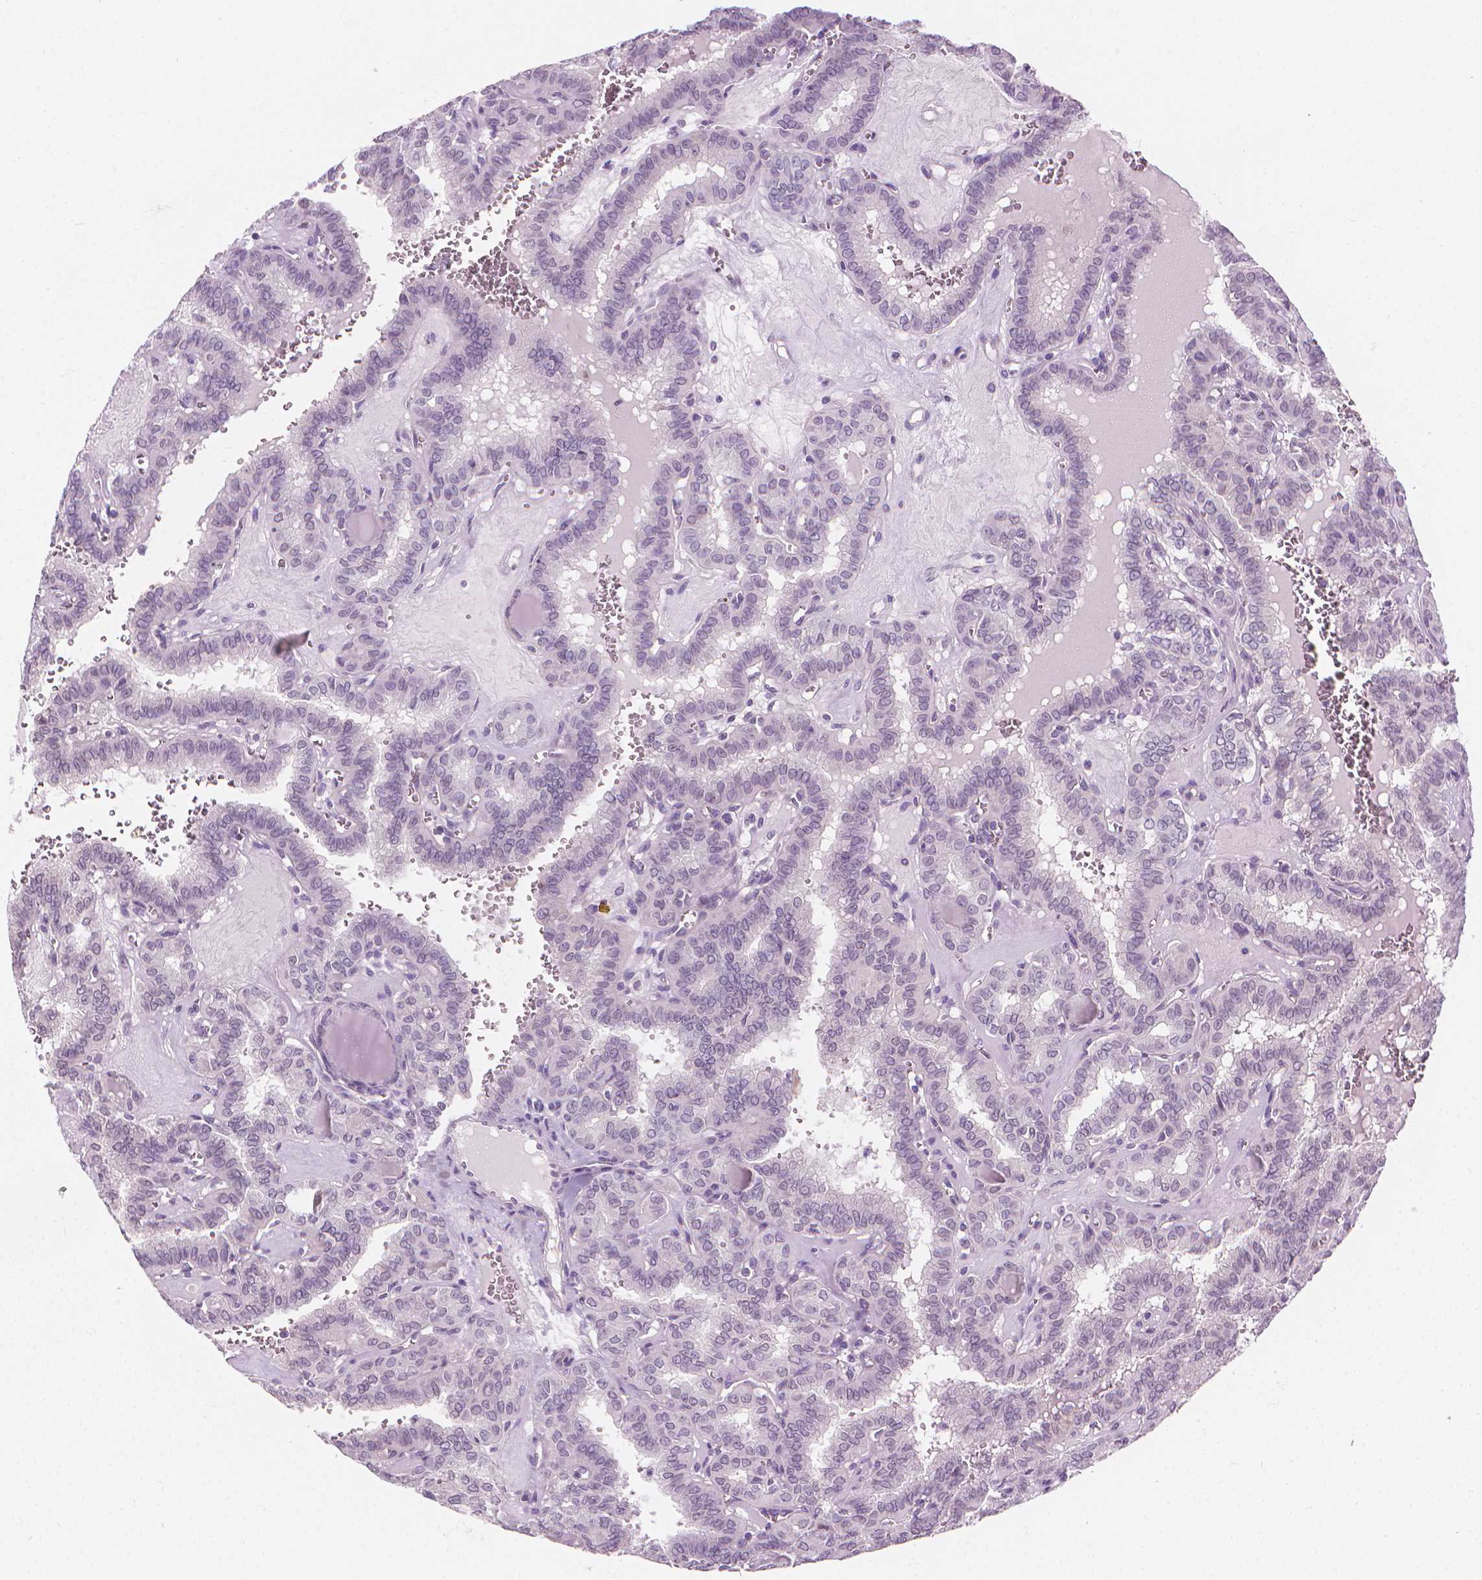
{"staining": {"intensity": "negative", "quantity": "none", "location": "none"}, "tissue": "thyroid cancer", "cell_type": "Tumor cells", "image_type": "cancer", "snomed": [{"axis": "morphology", "description": "Papillary adenocarcinoma, NOS"}, {"axis": "topography", "description": "Thyroid gland"}], "caption": "DAB immunohistochemical staining of thyroid papillary adenocarcinoma demonstrates no significant staining in tumor cells. (IHC, brightfield microscopy, high magnification).", "gene": "CFAP126", "patient": {"sex": "female", "age": 41}}